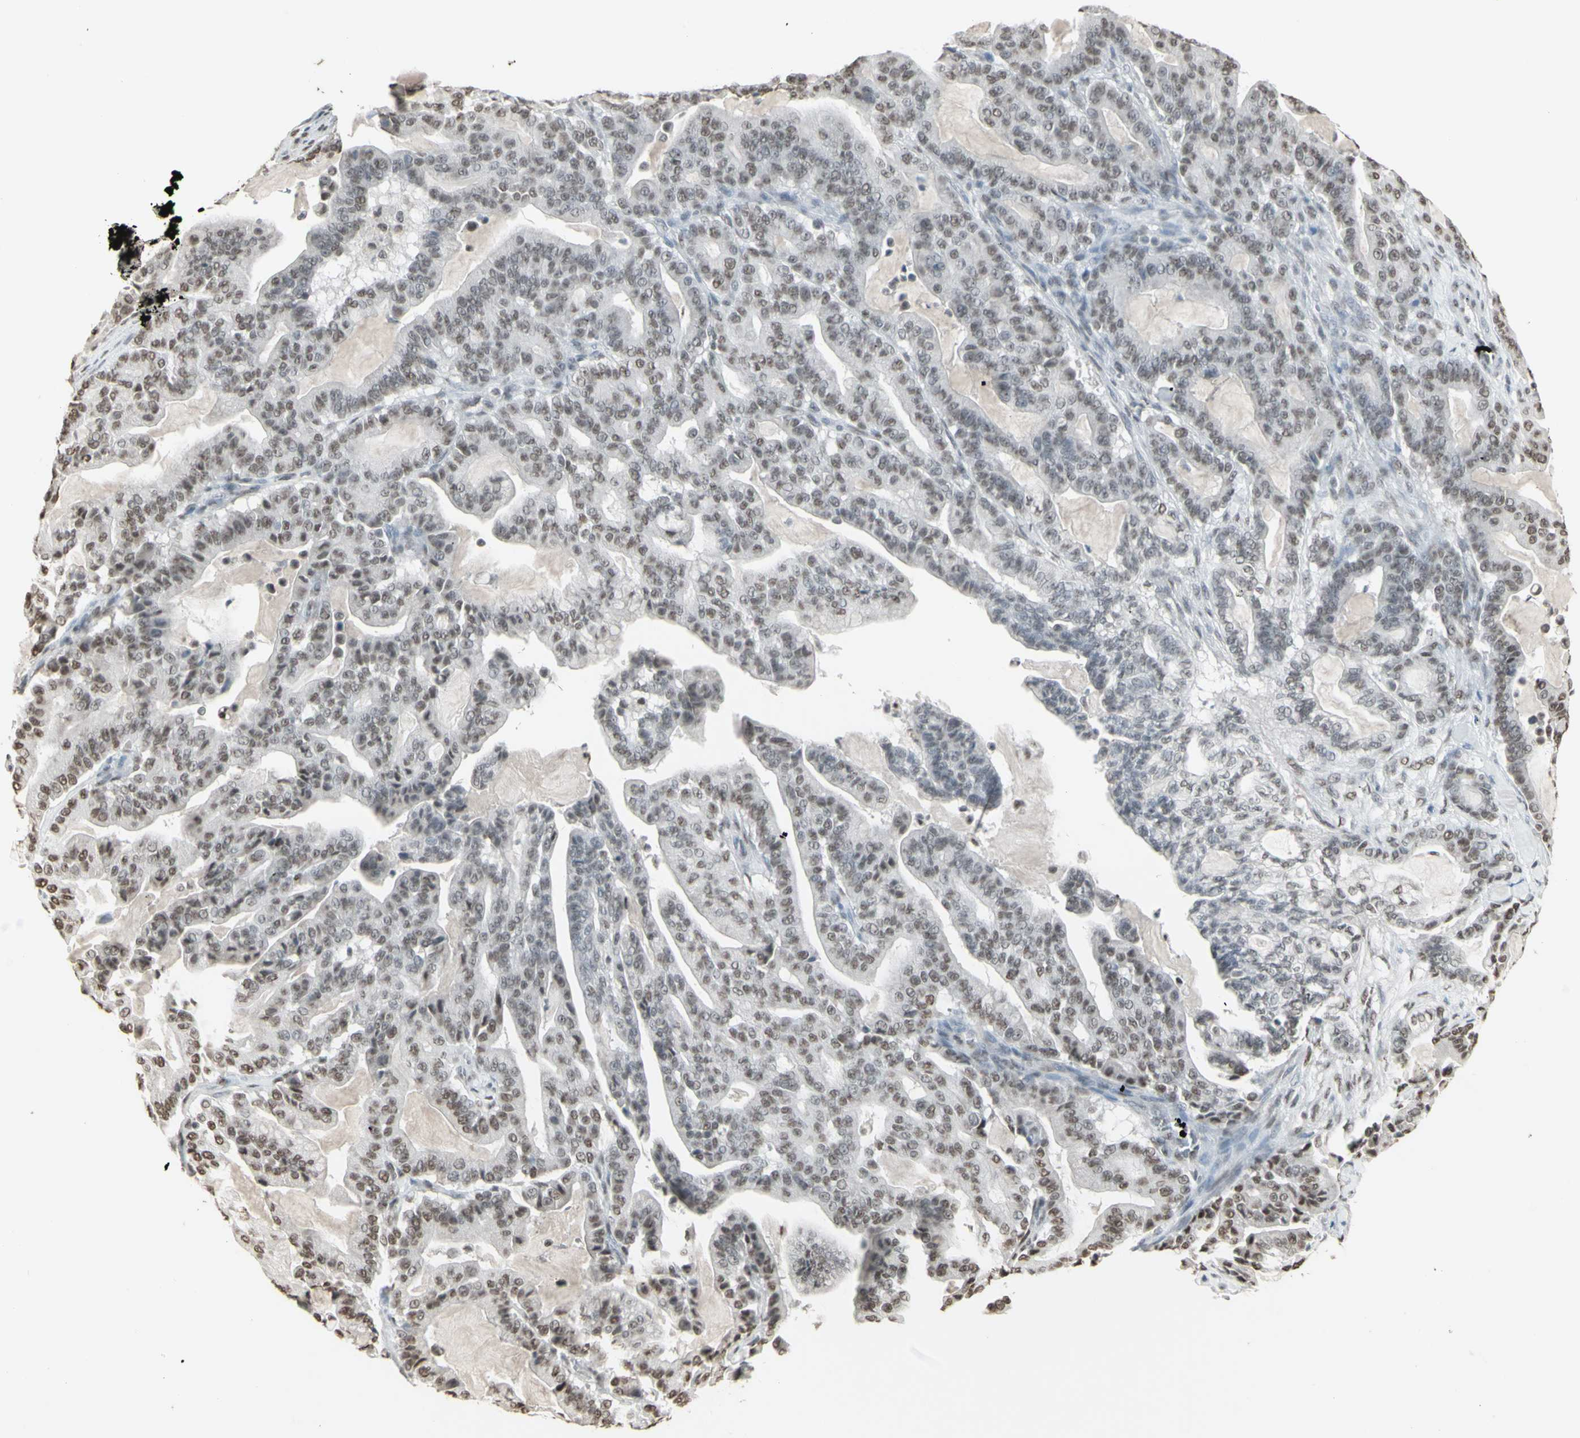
{"staining": {"intensity": "weak", "quantity": ">75%", "location": "nuclear"}, "tissue": "pancreatic cancer", "cell_type": "Tumor cells", "image_type": "cancer", "snomed": [{"axis": "morphology", "description": "Adenocarcinoma, NOS"}, {"axis": "topography", "description": "Pancreas"}], "caption": "Weak nuclear protein expression is identified in approximately >75% of tumor cells in adenocarcinoma (pancreatic).", "gene": "TRIM28", "patient": {"sex": "male", "age": 63}}